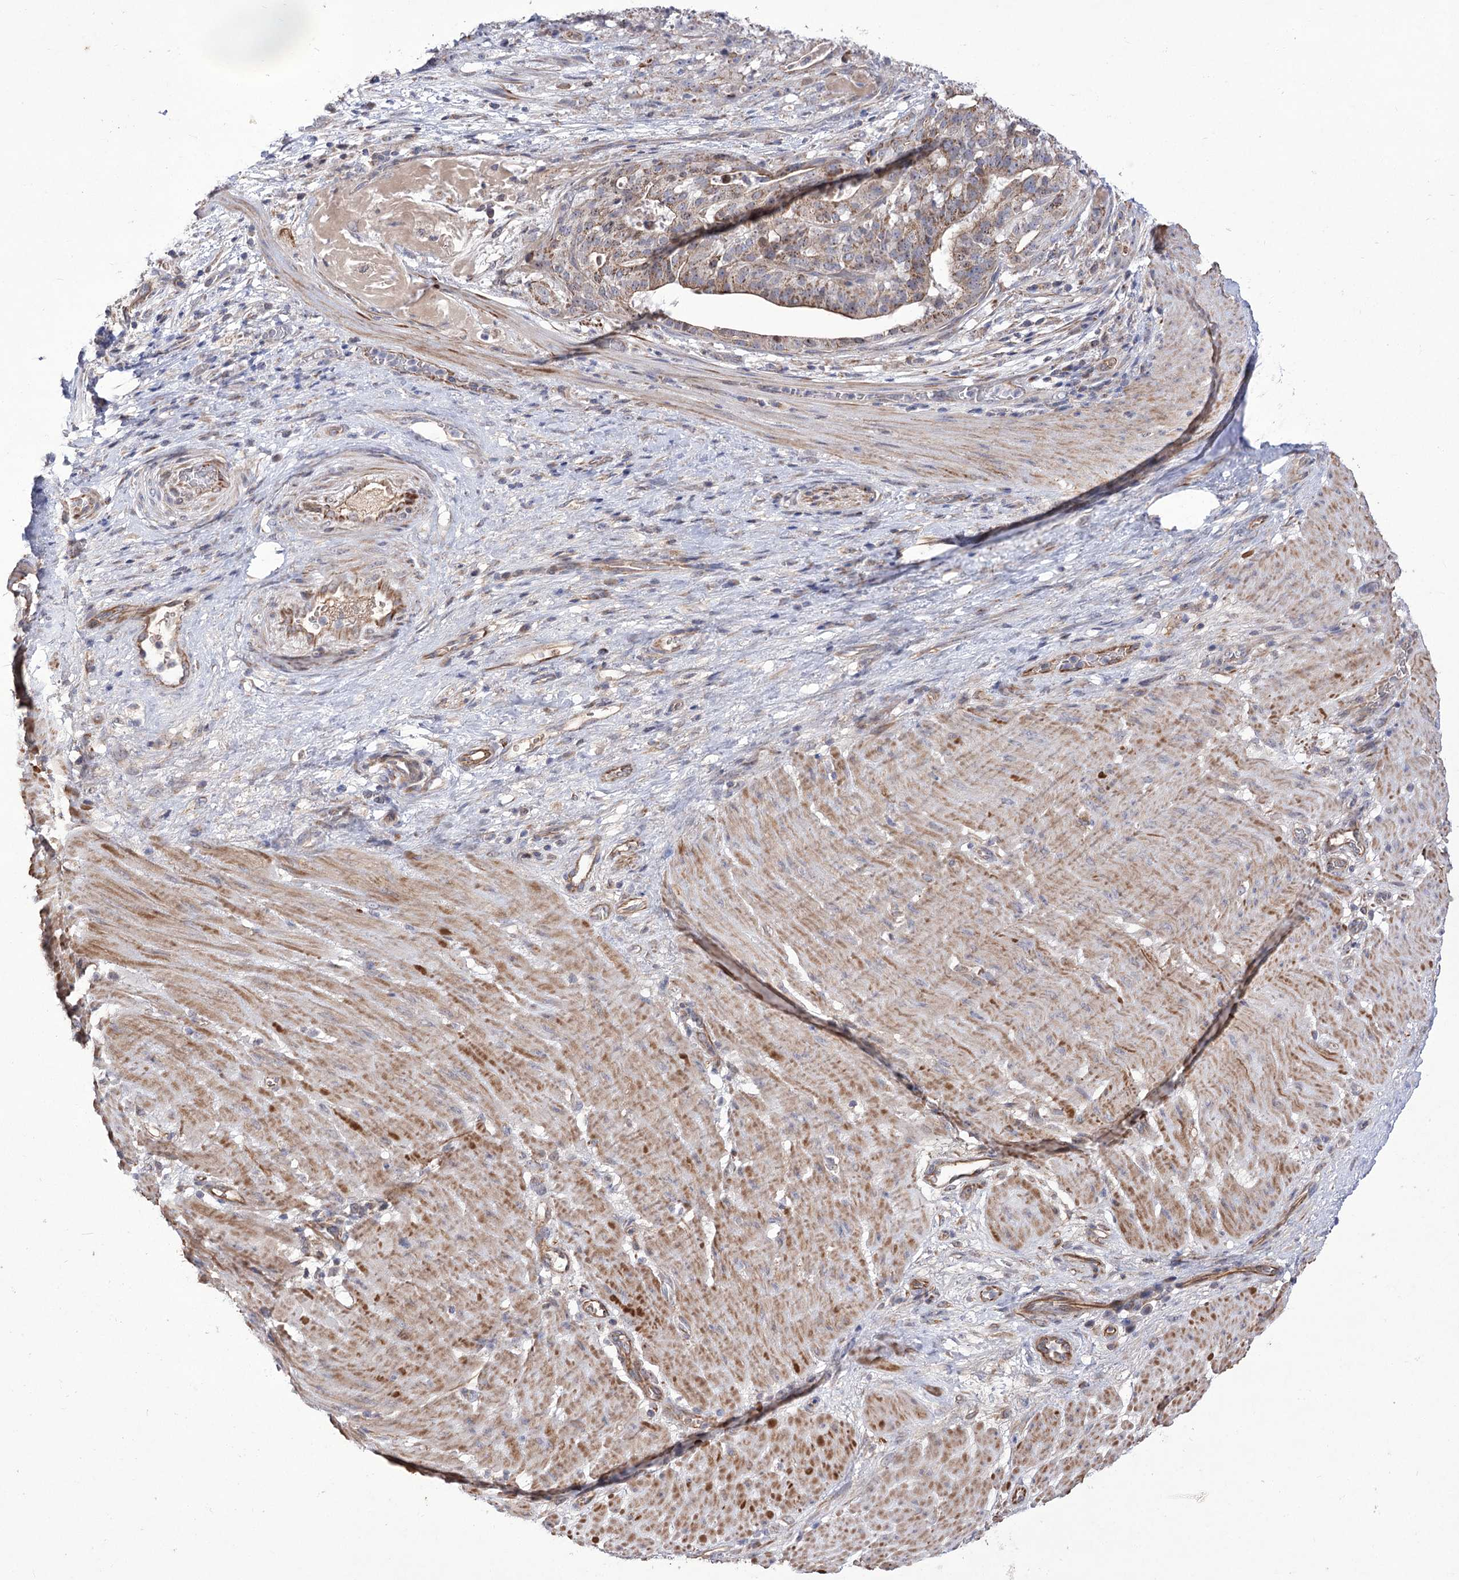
{"staining": {"intensity": "moderate", "quantity": ">75%", "location": "cytoplasmic/membranous"}, "tissue": "stomach cancer", "cell_type": "Tumor cells", "image_type": "cancer", "snomed": [{"axis": "morphology", "description": "Adenocarcinoma, NOS"}, {"axis": "topography", "description": "Stomach"}], "caption": "Tumor cells display medium levels of moderate cytoplasmic/membranous expression in about >75% of cells in human stomach cancer (adenocarcinoma).", "gene": "ECHDC3", "patient": {"sex": "male", "age": 48}}